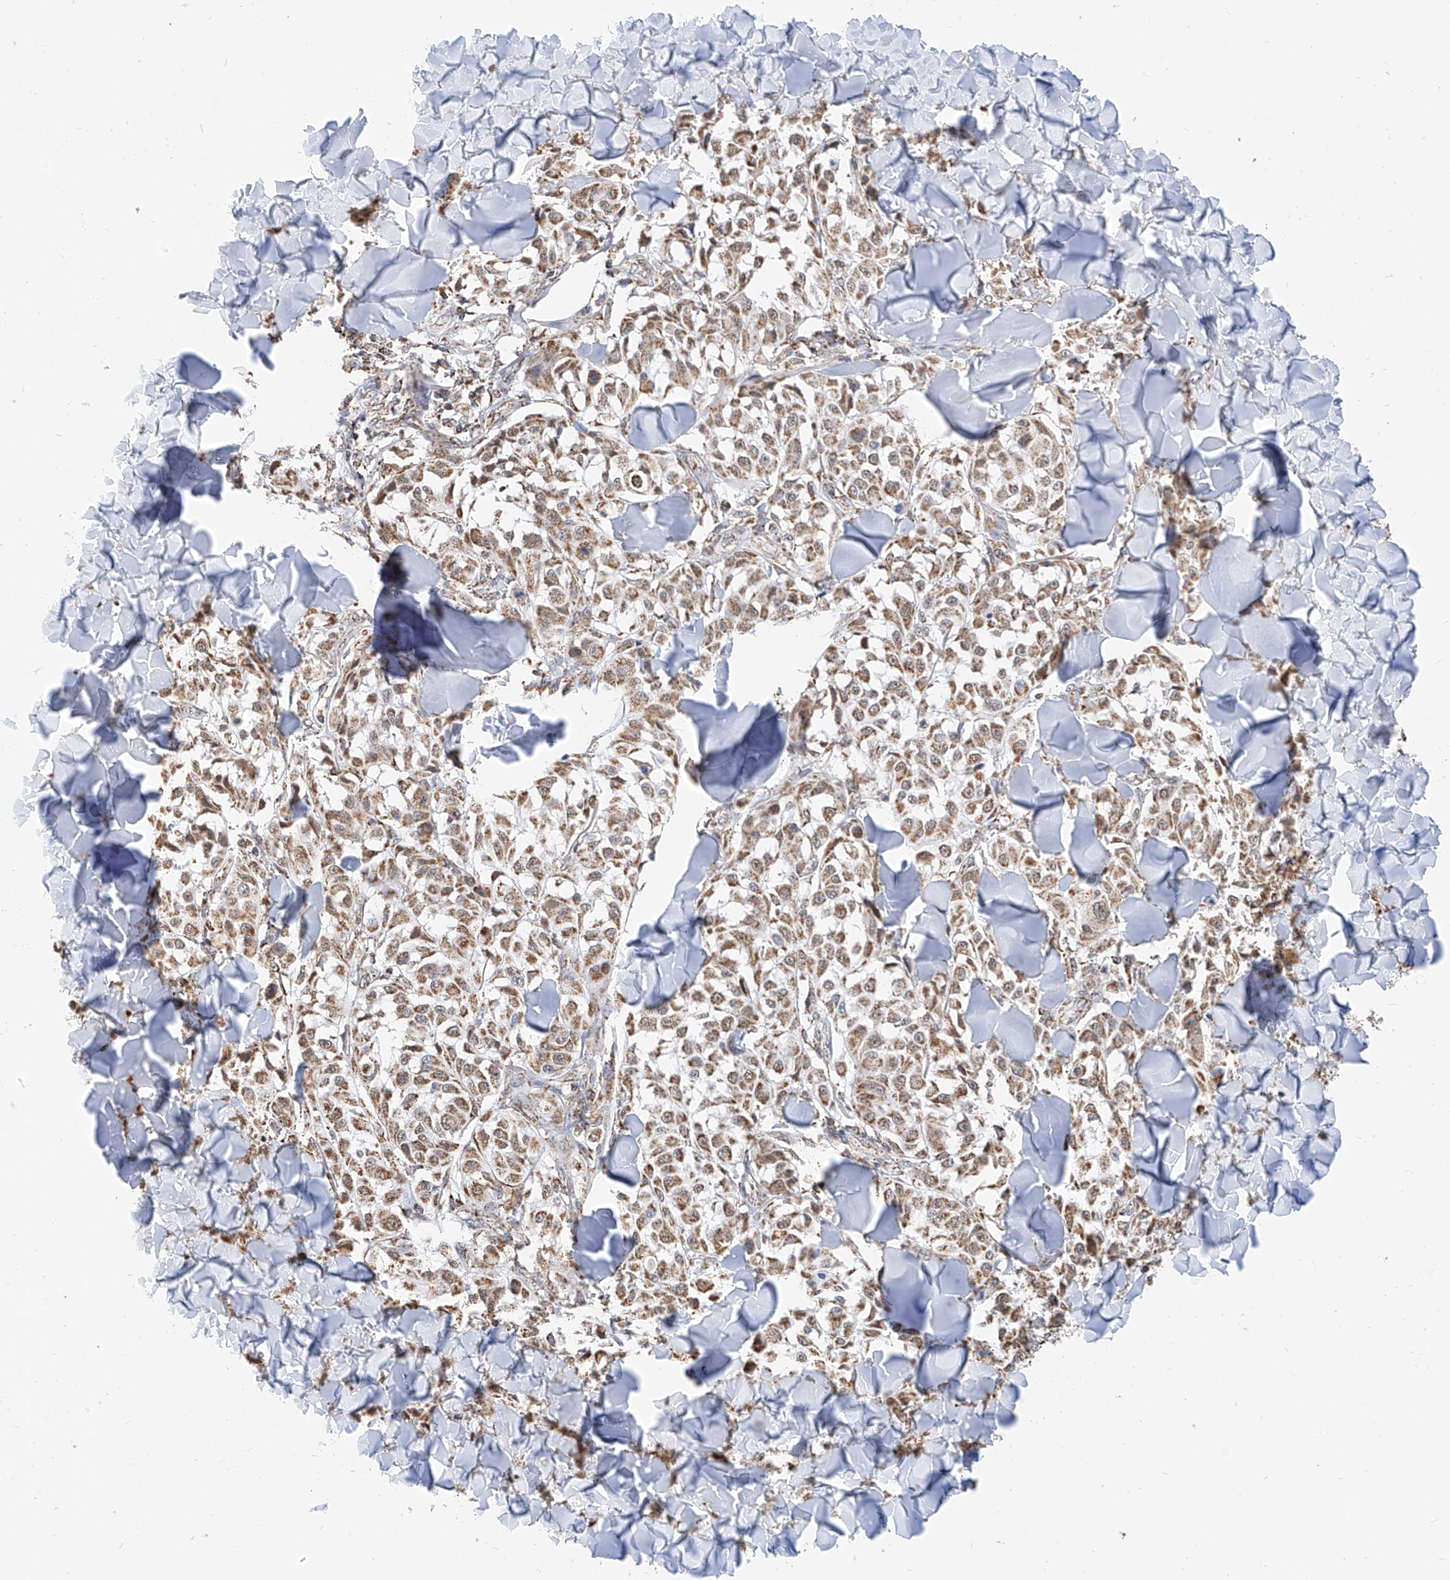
{"staining": {"intensity": "moderate", "quantity": ">75%", "location": "cytoplasmic/membranous"}, "tissue": "melanoma", "cell_type": "Tumor cells", "image_type": "cancer", "snomed": [{"axis": "morphology", "description": "Malignant melanoma, NOS"}, {"axis": "topography", "description": "Skin"}], "caption": "Moderate cytoplasmic/membranous expression is present in approximately >75% of tumor cells in melanoma. (DAB IHC with brightfield microscopy, high magnification).", "gene": "NALCN", "patient": {"sex": "female", "age": 64}}